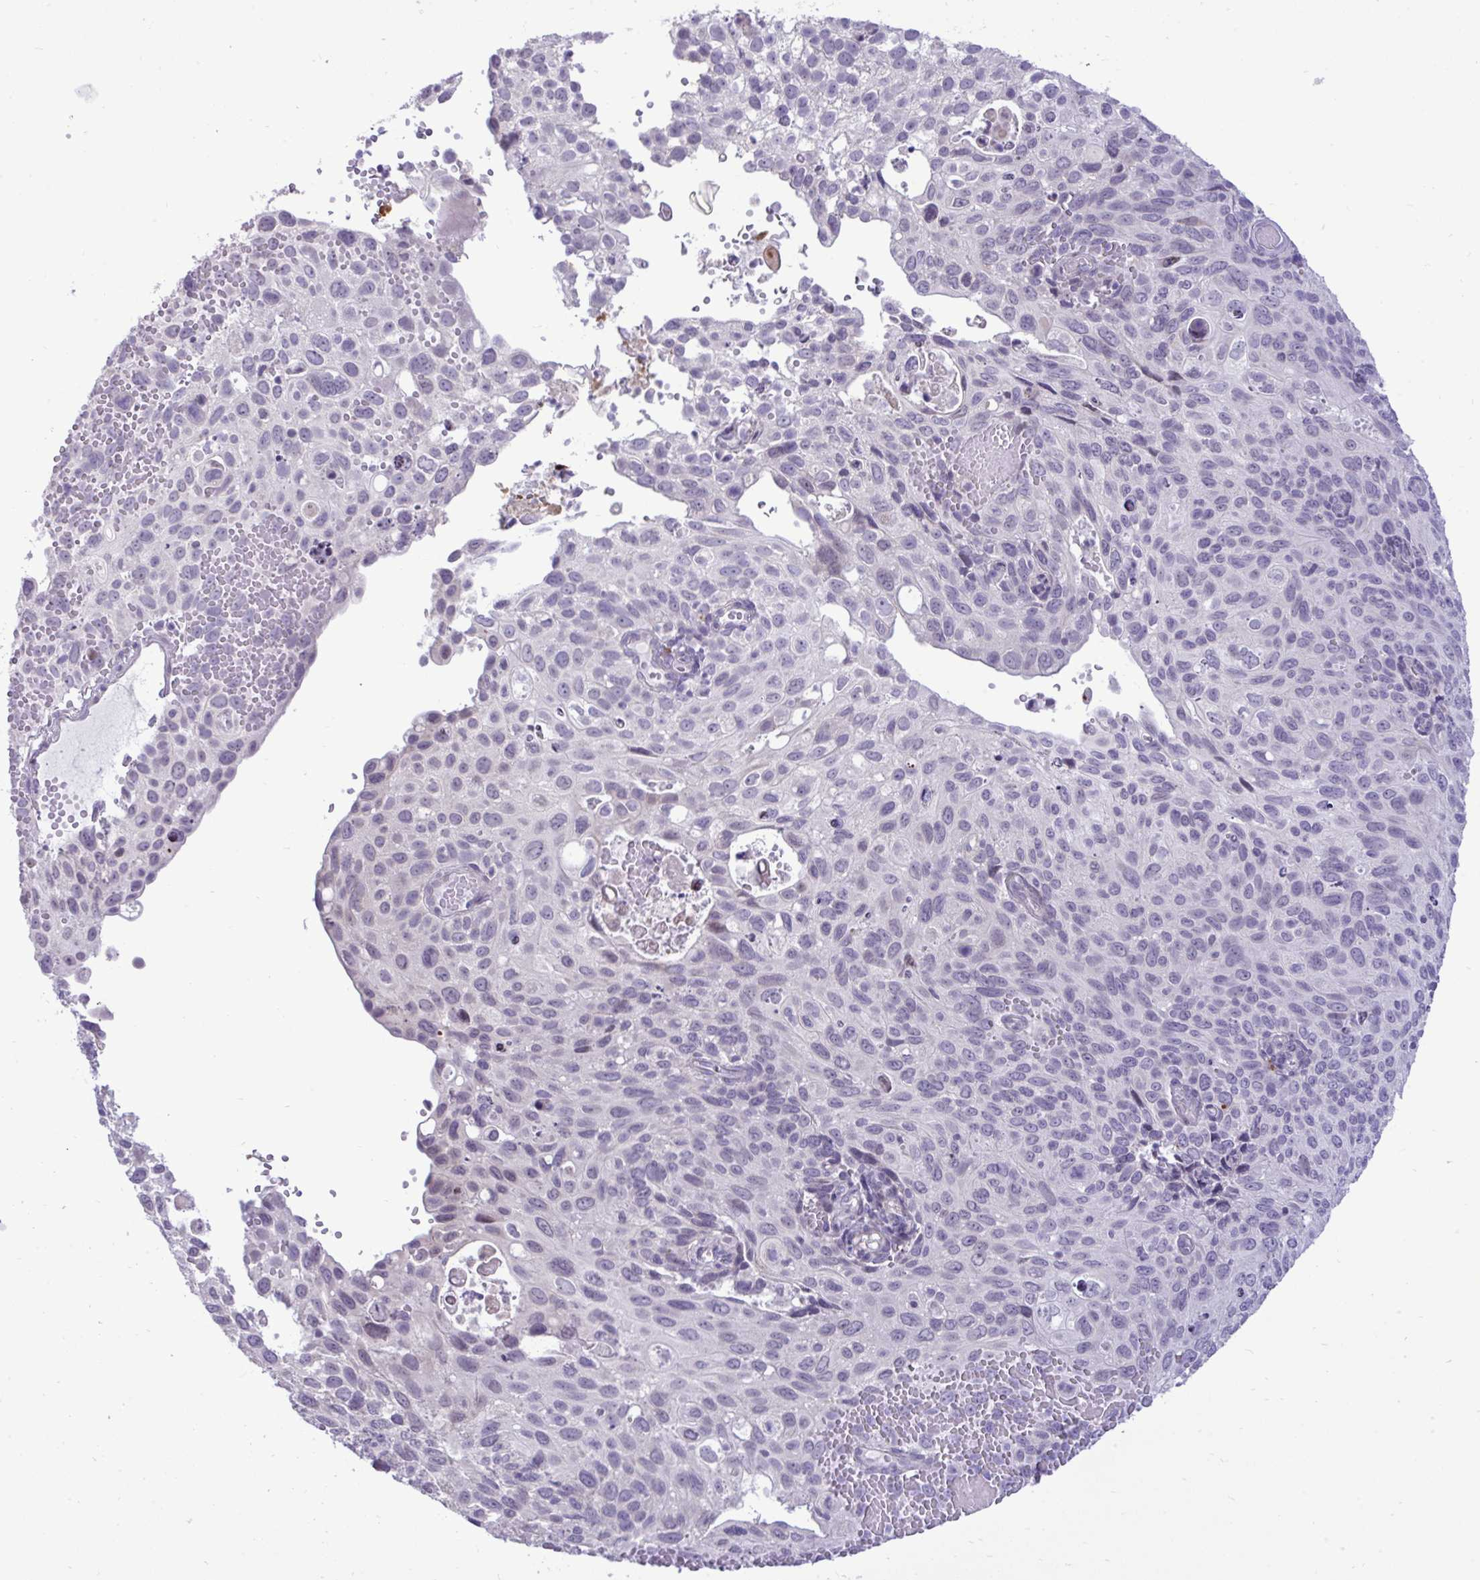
{"staining": {"intensity": "negative", "quantity": "none", "location": "none"}, "tissue": "cervical cancer", "cell_type": "Tumor cells", "image_type": "cancer", "snomed": [{"axis": "morphology", "description": "Squamous cell carcinoma, NOS"}, {"axis": "topography", "description": "Cervix"}], "caption": "Cervical squamous cell carcinoma was stained to show a protein in brown. There is no significant positivity in tumor cells. (Stains: DAB immunohistochemistry (IHC) with hematoxylin counter stain, Microscopy: brightfield microscopy at high magnification).", "gene": "SPAG1", "patient": {"sex": "female", "age": 70}}